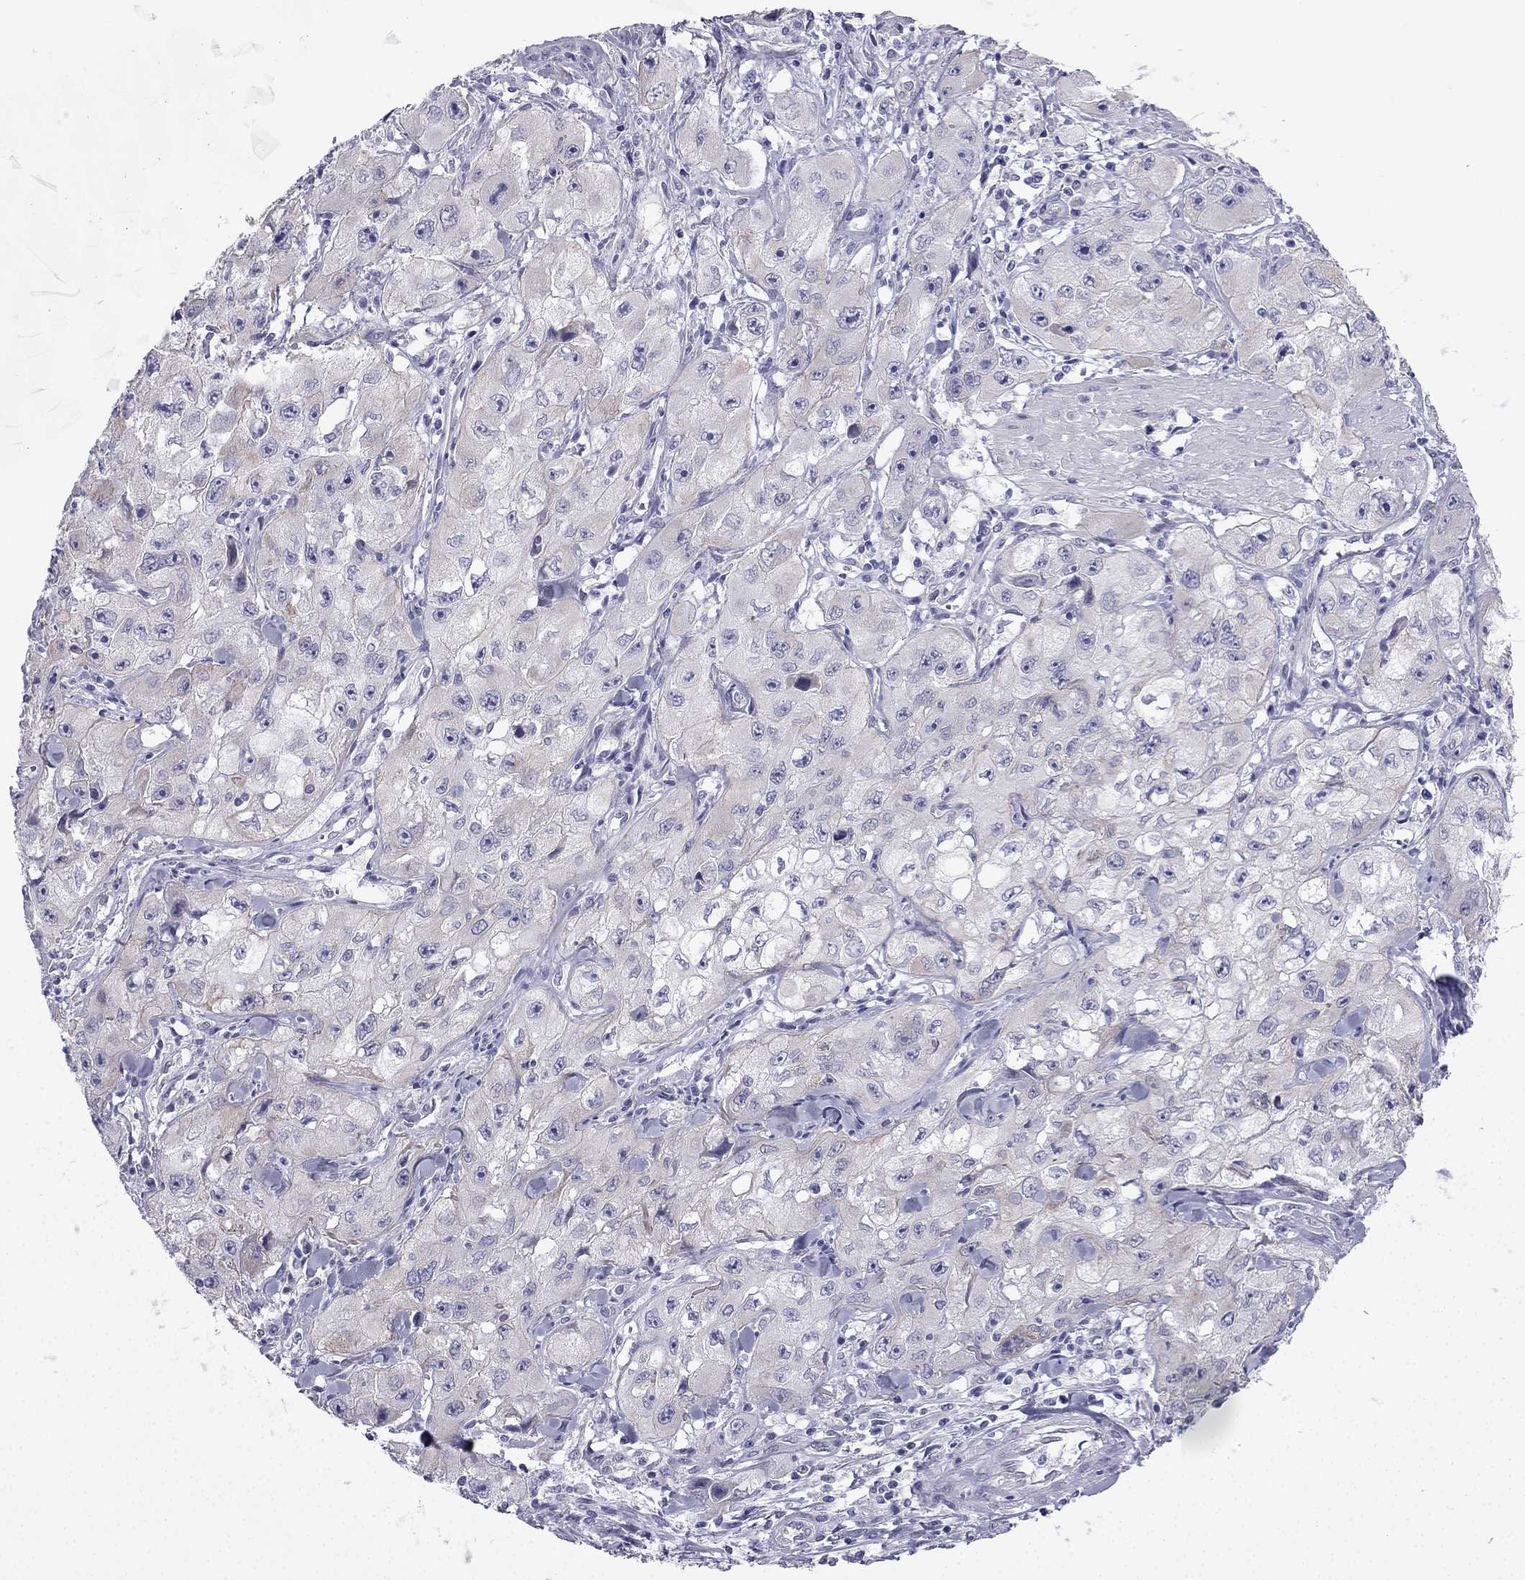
{"staining": {"intensity": "negative", "quantity": "none", "location": "none"}, "tissue": "skin cancer", "cell_type": "Tumor cells", "image_type": "cancer", "snomed": [{"axis": "morphology", "description": "Squamous cell carcinoma, NOS"}, {"axis": "topography", "description": "Skin"}, {"axis": "topography", "description": "Subcutis"}], "caption": "IHC histopathology image of neoplastic tissue: human squamous cell carcinoma (skin) stained with DAB displays no significant protein positivity in tumor cells.", "gene": "CFAP53", "patient": {"sex": "male", "age": 73}}